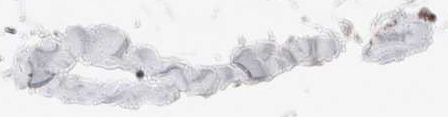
{"staining": {"intensity": "moderate", "quantity": "25%-75%", "location": "nuclear"}, "tissue": "adipose tissue", "cell_type": "Adipocytes", "image_type": "normal", "snomed": [{"axis": "morphology", "description": "Normal tissue, NOS"}, {"axis": "morphology", "description": "Fibrosis, NOS"}, {"axis": "topography", "description": "Breast"}, {"axis": "topography", "description": "Adipose tissue"}], "caption": "DAB immunohistochemical staining of benign human adipose tissue displays moderate nuclear protein positivity in approximately 25%-75% of adipocytes.", "gene": "ZNF649", "patient": {"sex": "female", "age": 39}}